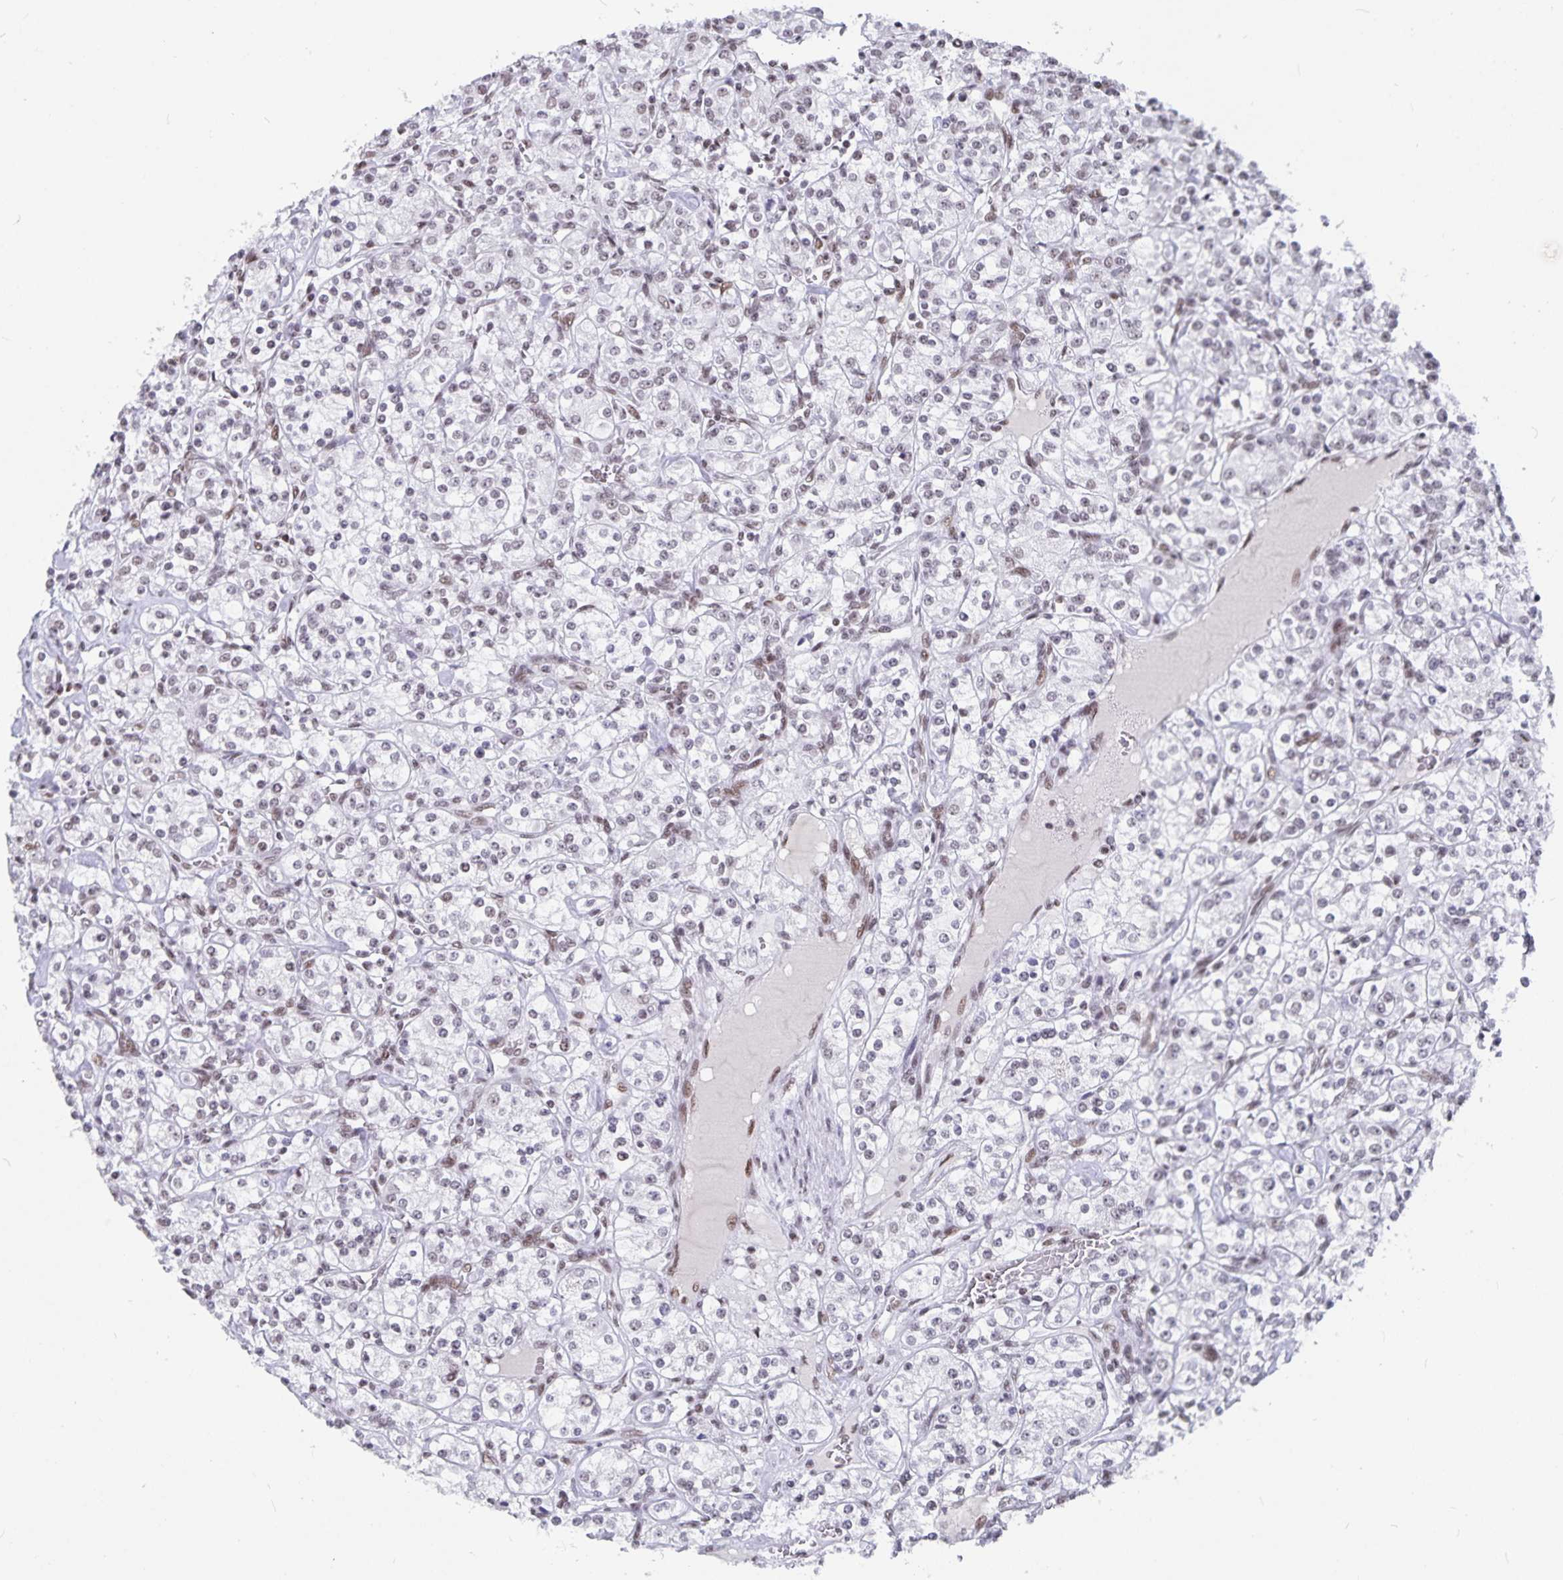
{"staining": {"intensity": "negative", "quantity": "none", "location": "none"}, "tissue": "renal cancer", "cell_type": "Tumor cells", "image_type": "cancer", "snomed": [{"axis": "morphology", "description": "Adenocarcinoma, NOS"}, {"axis": "topography", "description": "Kidney"}], "caption": "This photomicrograph is of renal cancer (adenocarcinoma) stained with immunohistochemistry to label a protein in brown with the nuclei are counter-stained blue. There is no staining in tumor cells.", "gene": "PBX2", "patient": {"sex": "male", "age": 77}}